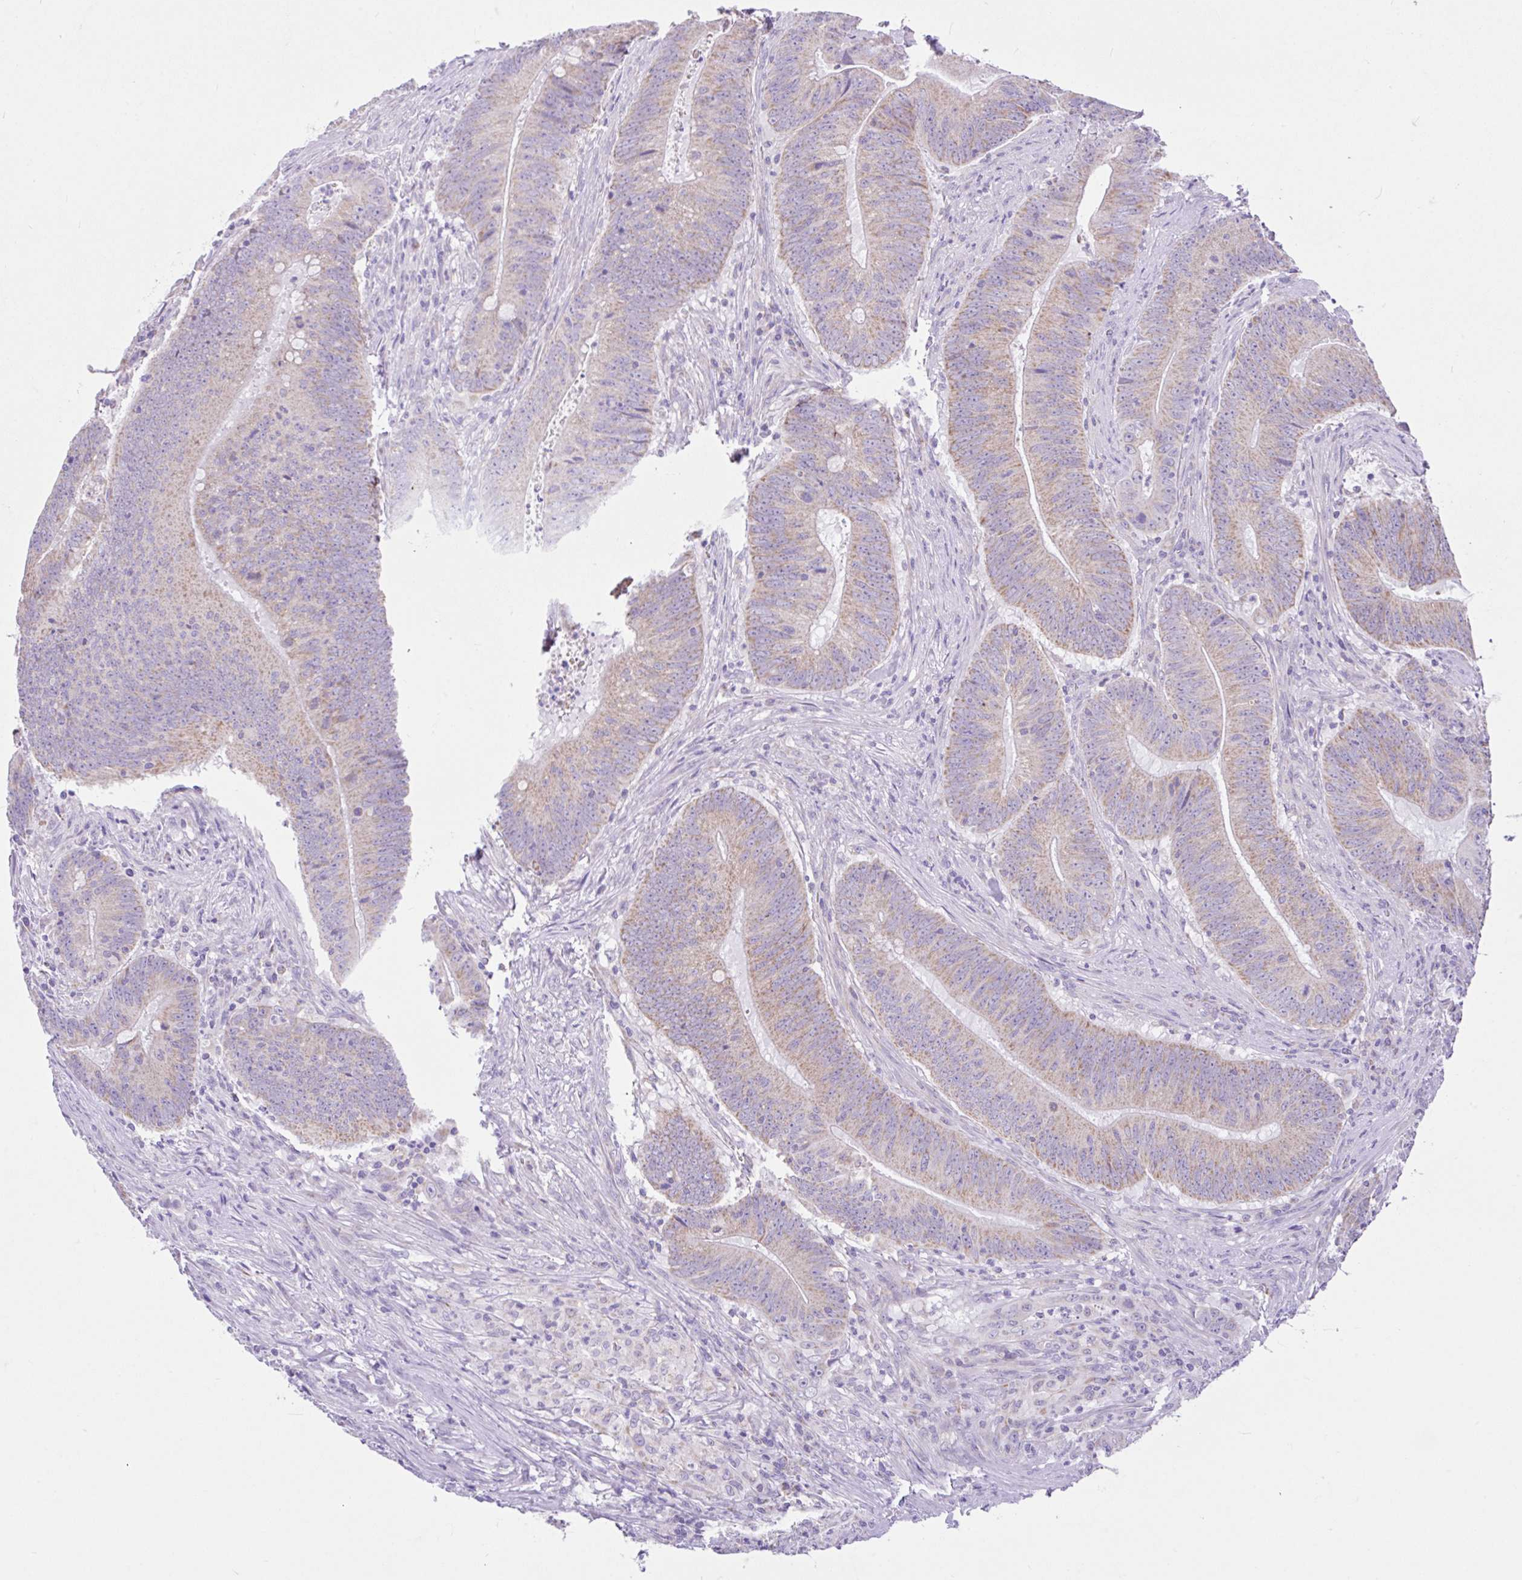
{"staining": {"intensity": "weak", "quantity": "25%-75%", "location": "cytoplasmic/membranous"}, "tissue": "colorectal cancer", "cell_type": "Tumor cells", "image_type": "cancer", "snomed": [{"axis": "morphology", "description": "Adenocarcinoma, NOS"}, {"axis": "topography", "description": "Colon"}], "caption": "Immunohistochemical staining of colorectal cancer displays weak cytoplasmic/membranous protein staining in about 25%-75% of tumor cells.", "gene": "NDUFS2", "patient": {"sex": "female", "age": 87}}